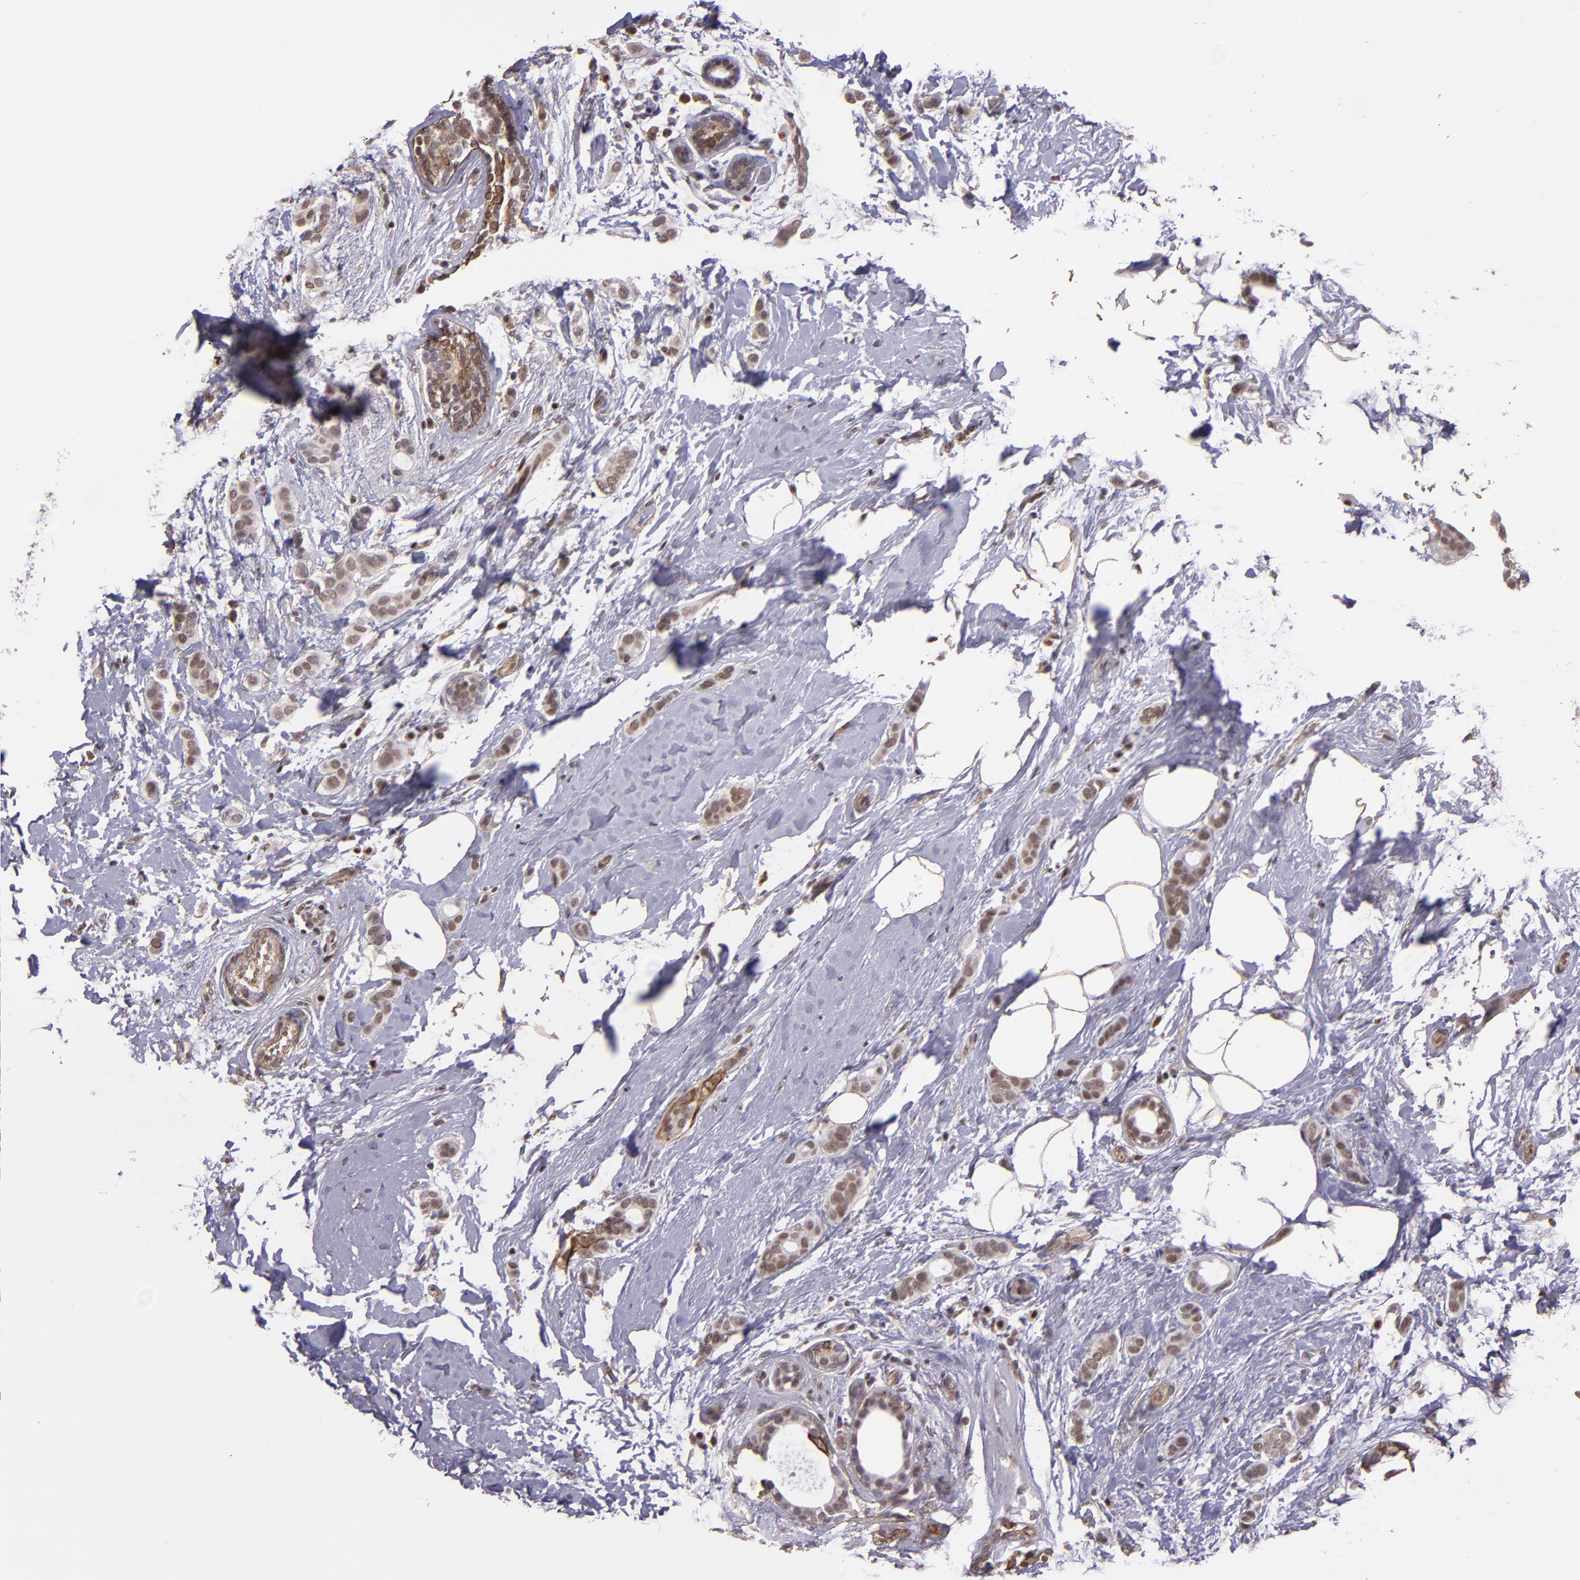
{"staining": {"intensity": "moderate", "quantity": ">75%", "location": "cytoplasmic/membranous,nuclear"}, "tissue": "breast cancer", "cell_type": "Tumor cells", "image_type": "cancer", "snomed": [{"axis": "morphology", "description": "Duct carcinoma"}, {"axis": "topography", "description": "Breast"}], "caption": "There is medium levels of moderate cytoplasmic/membranous and nuclear staining in tumor cells of breast infiltrating ductal carcinoma, as demonstrated by immunohistochemical staining (brown color).", "gene": "ELF1", "patient": {"sex": "female", "age": 54}}